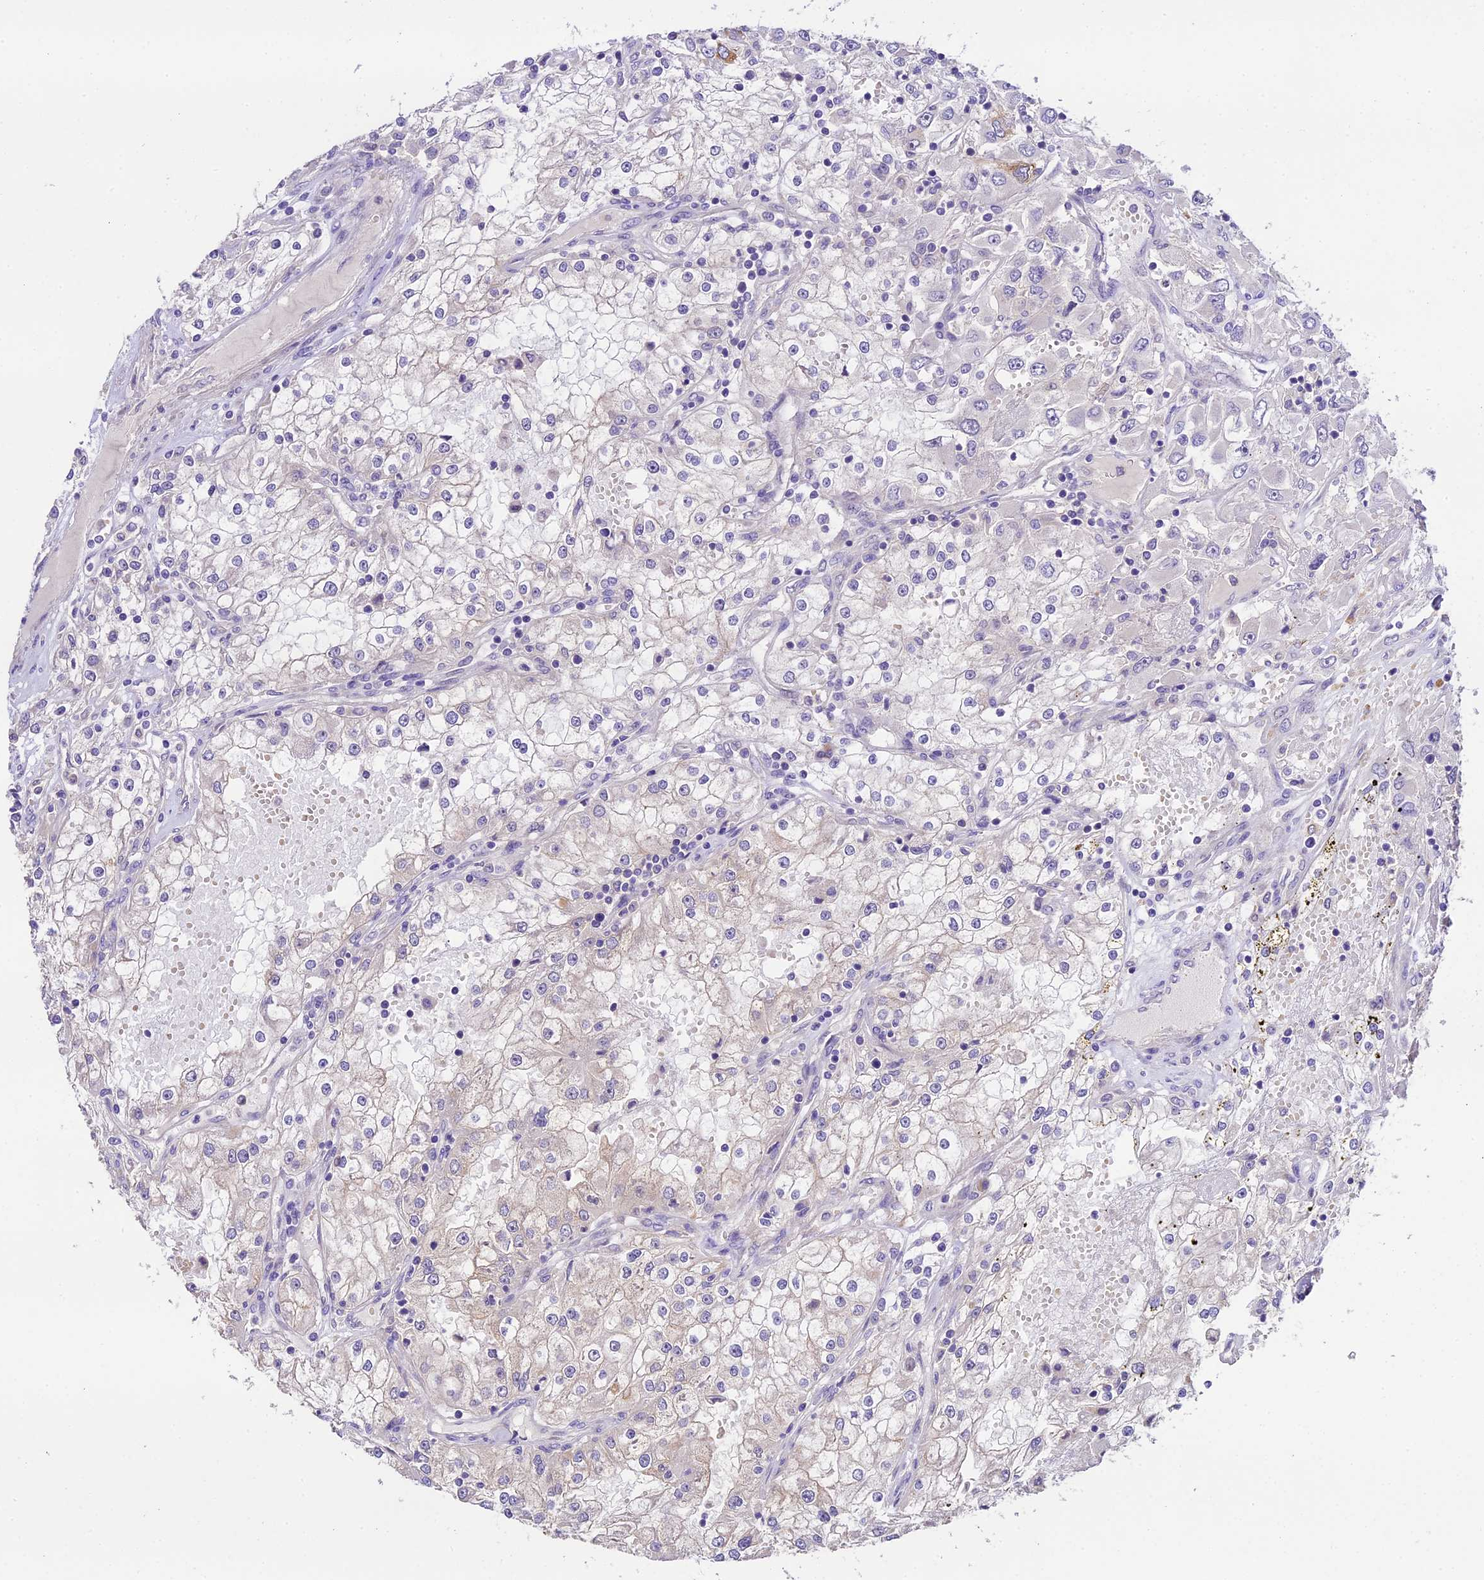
{"staining": {"intensity": "negative", "quantity": "none", "location": "none"}, "tissue": "renal cancer", "cell_type": "Tumor cells", "image_type": "cancer", "snomed": [{"axis": "morphology", "description": "Adenocarcinoma, NOS"}, {"axis": "topography", "description": "Kidney"}], "caption": "Renal adenocarcinoma stained for a protein using immunohistochemistry shows no positivity tumor cells.", "gene": "DGKH", "patient": {"sex": "female", "age": 52}}